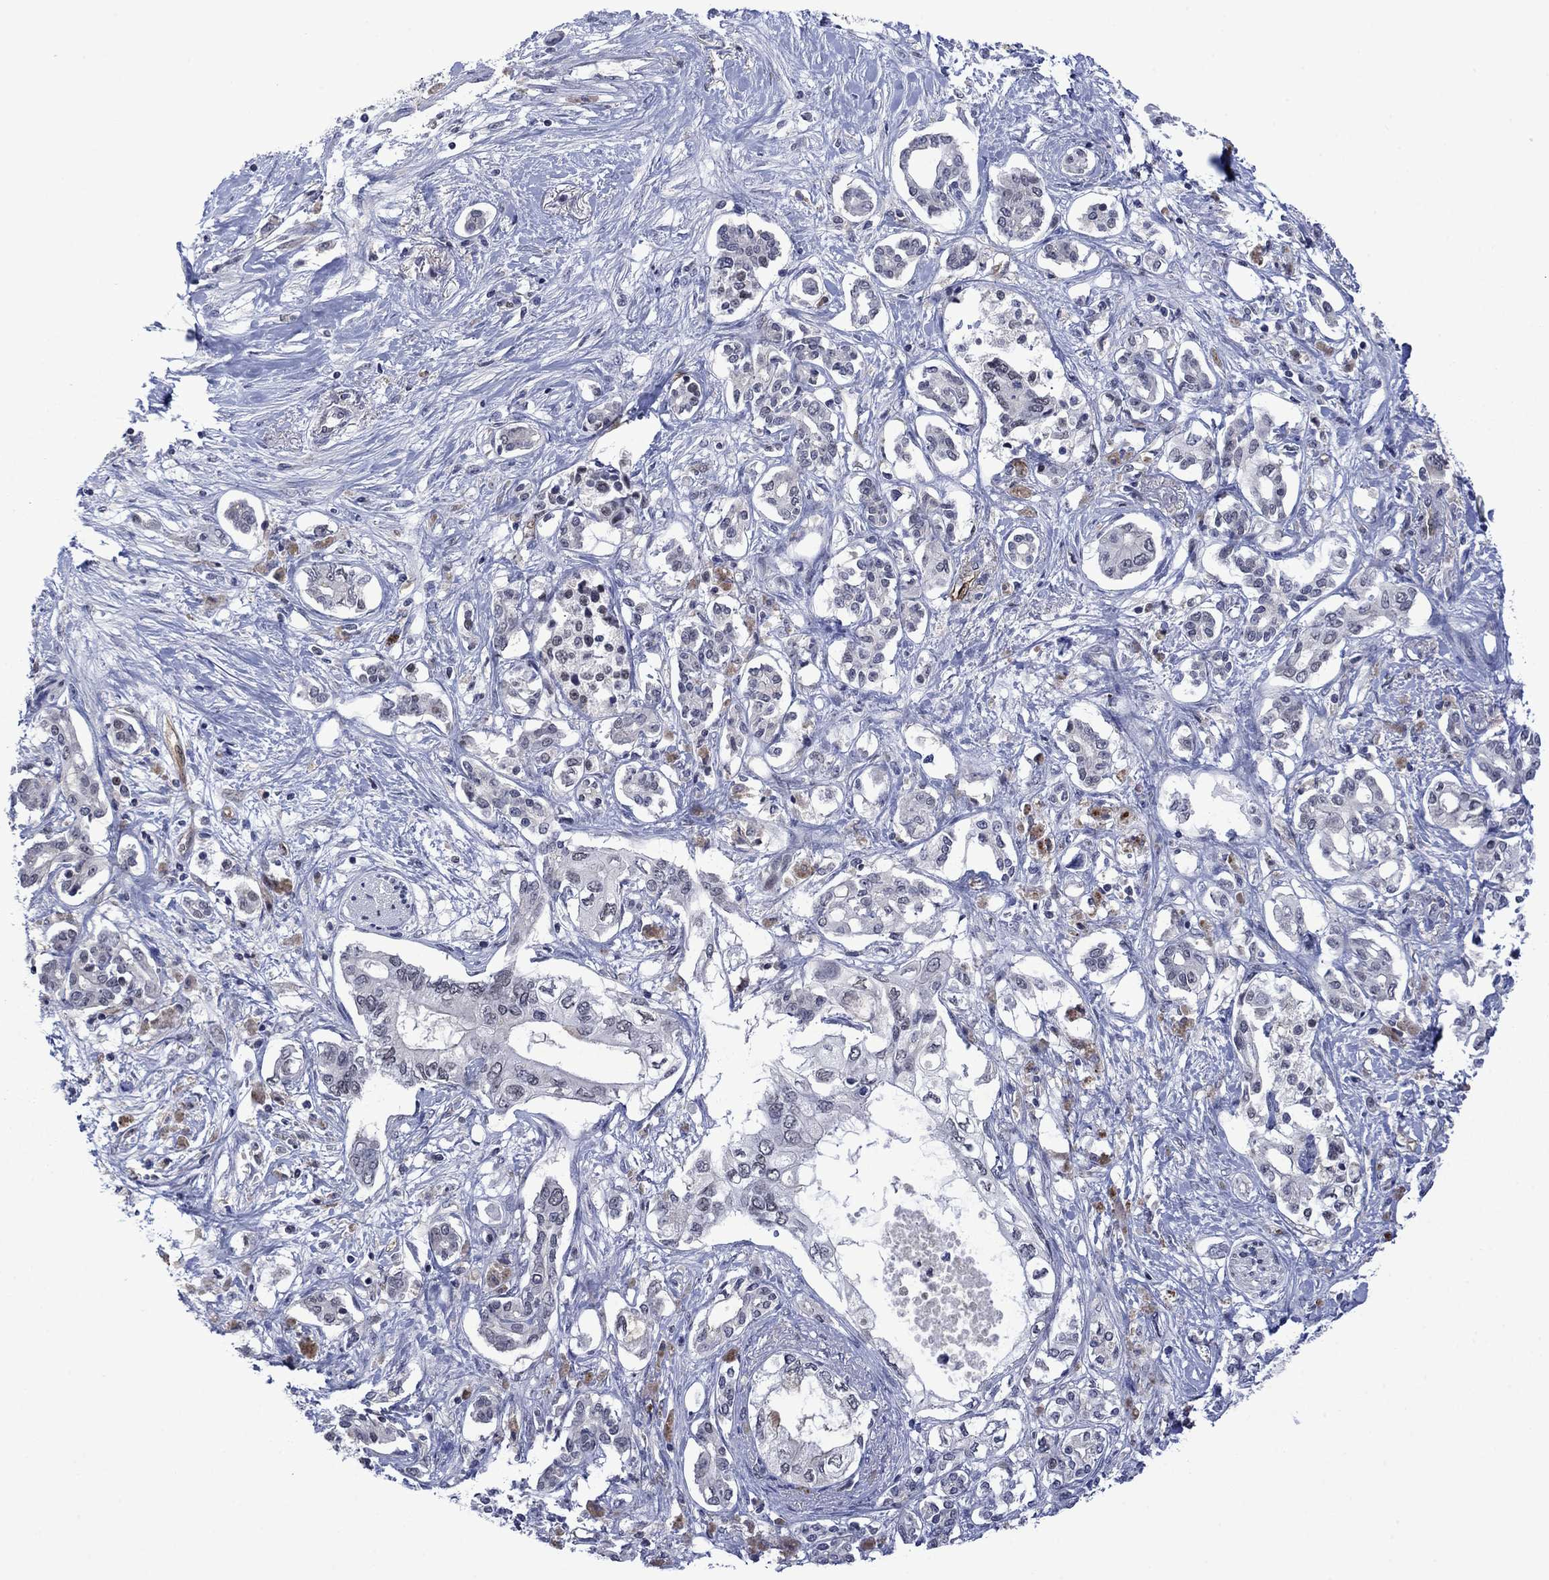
{"staining": {"intensity": "negative", "quantity": "none", "location": "none"}, "tissue": "pancreatic cancer", "cell_type": "Tumor cells", "image_type": "cancer", "snomed": [{"axis": "morphology", "description": "Adenocarcinoma, NOS"}, {"axis": "topography", "description": "Pancreas"}], "caption": "There is no significant staining in tumor cells of adenocarcinoma (pancreatic).", "gene": "AGL", "patient": {"sex": "female", "age": 63}}